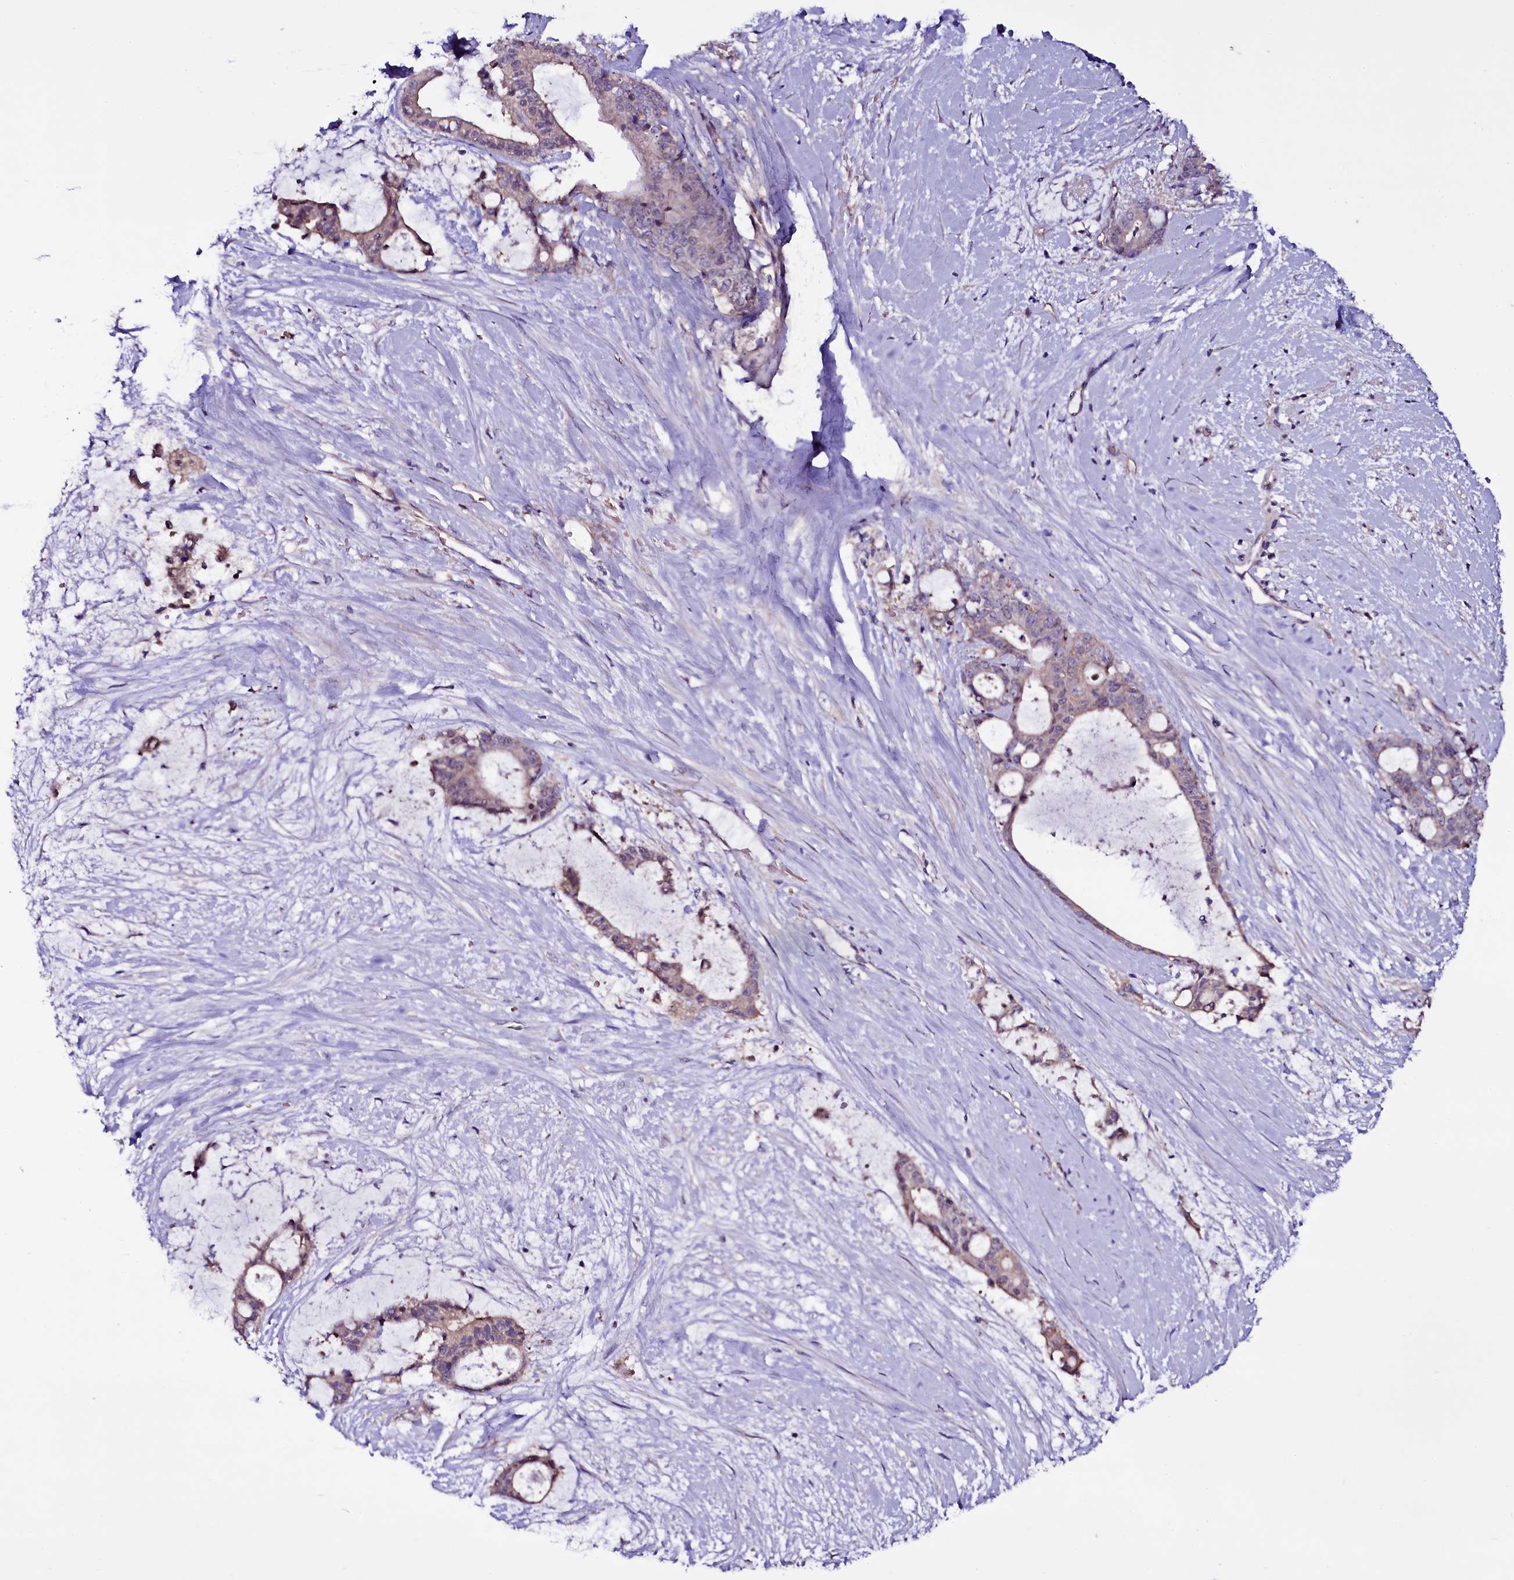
{"staining": {"intensity": "weak", "quantity": ">75%", "location": "cytoplasmic/membranous"}, "tissue": "liver cancer", "cell_type": "Tumor cells", "image_type": "cancer", "snomed": [{"axis": "morphology", "description": "Normal tissue, NOS"}, {"axis": "morphology", "description": "Cholangiocarcinoma"}, {"axis": "topography", "description": "Liver"}, {"axis": "topography", "description": "Peripheral nerve tissue"}], "caption": "The image shows staining of cholangiocarcinoma (liver), revealing weak cytoplasmic/membranous protein expression (brown color) within tumor cells.", "gene": "MEX3C", "patient": {"sex": "female", "age": 73}}